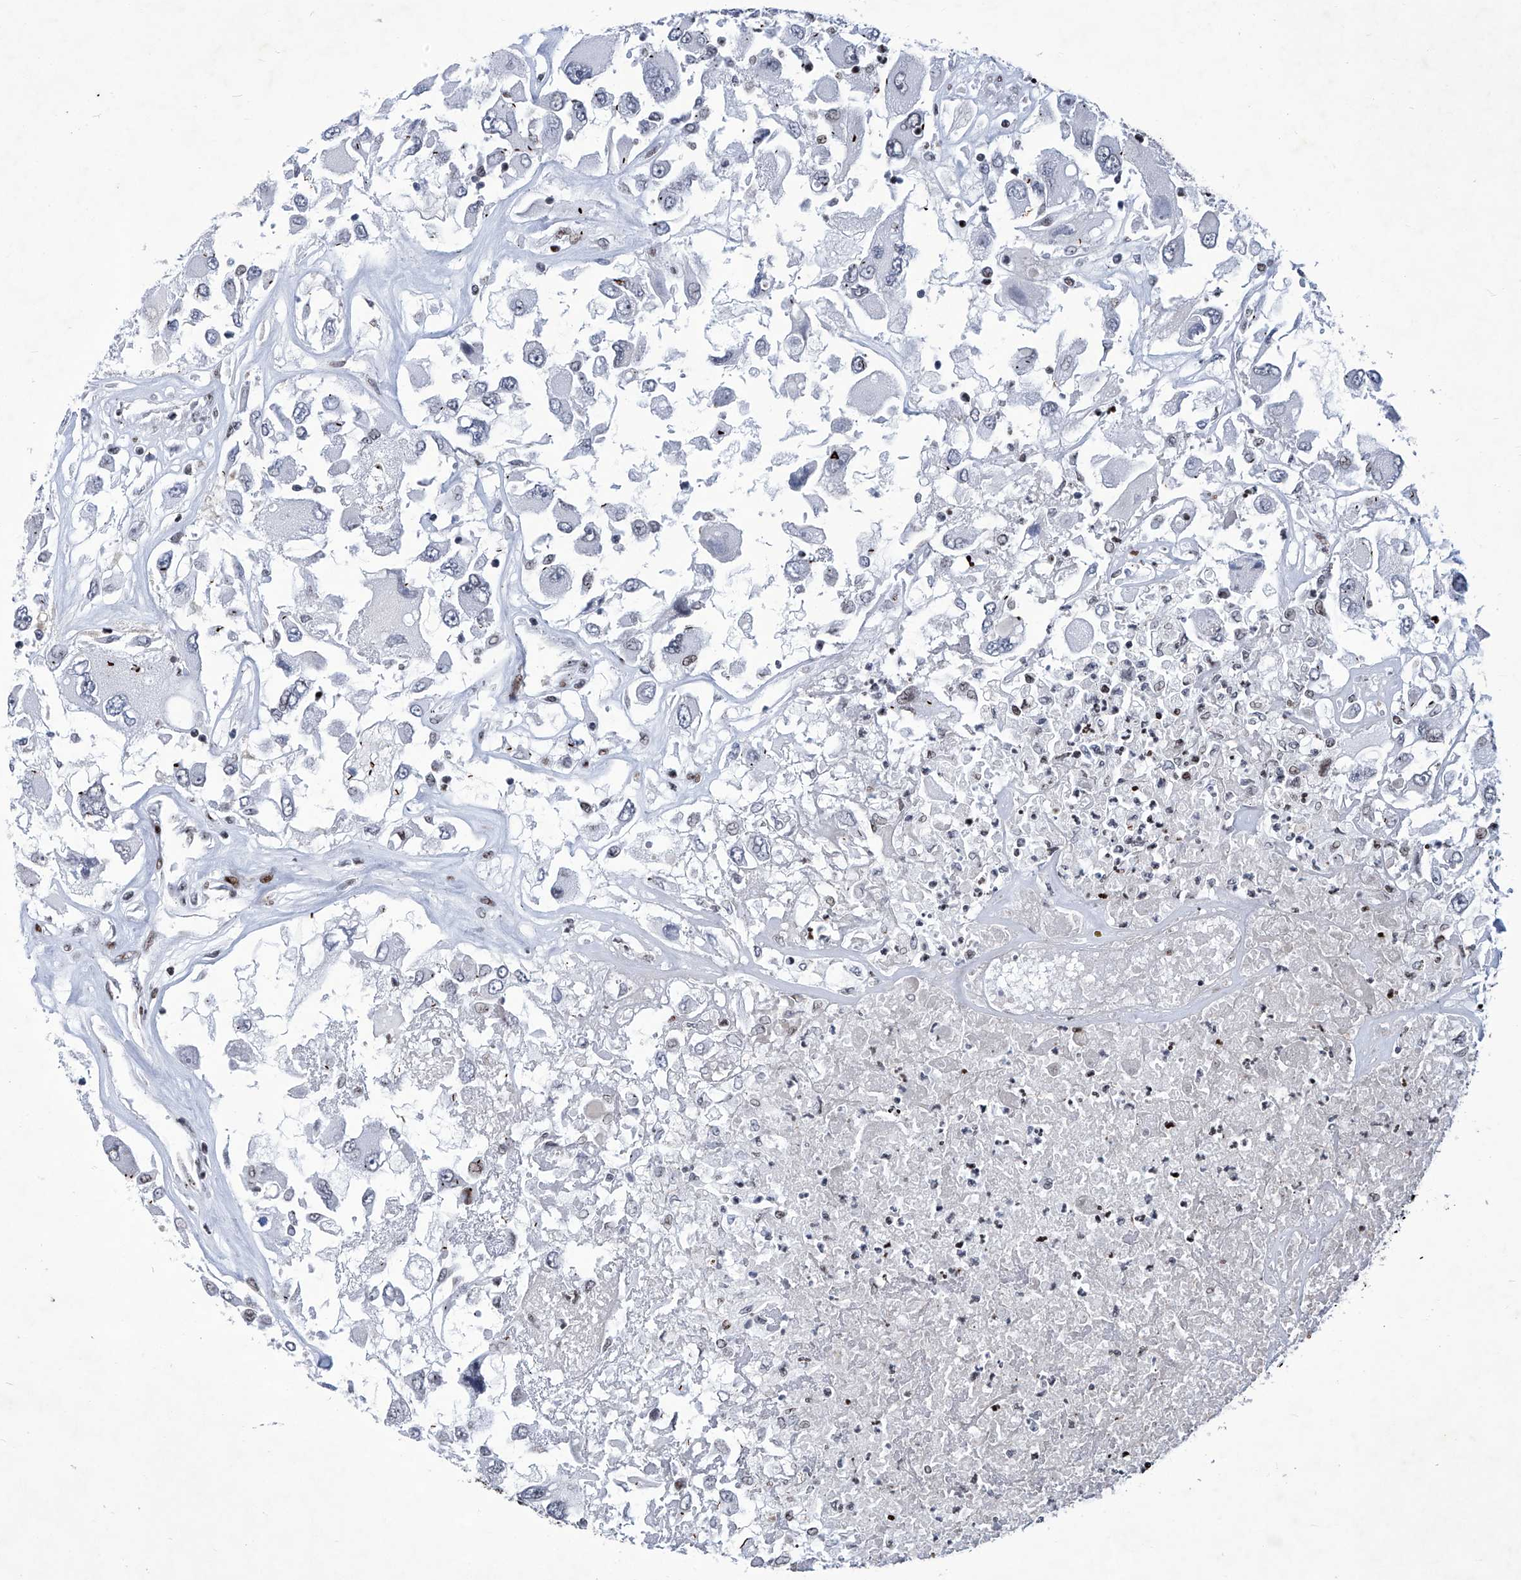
{"staining": {"intensity": "negative", "quantity": "none", "location": "none"}, "tissue": "renal cancer", "cell_type": "Tumor cells", "image_type": "cancer", "snomed": [{"axis": "morphology", "description": "Adenocarcinoma, NOS"}, {"axis": "topography", "description": "Kidney"}], "caption": "This is an immunohistochemistry micrograph of human adenocarcinoma (renal). There is no expression in tumor cells.", "gene": "HEY2", "patient": {"sex": "female", "age": 52}}